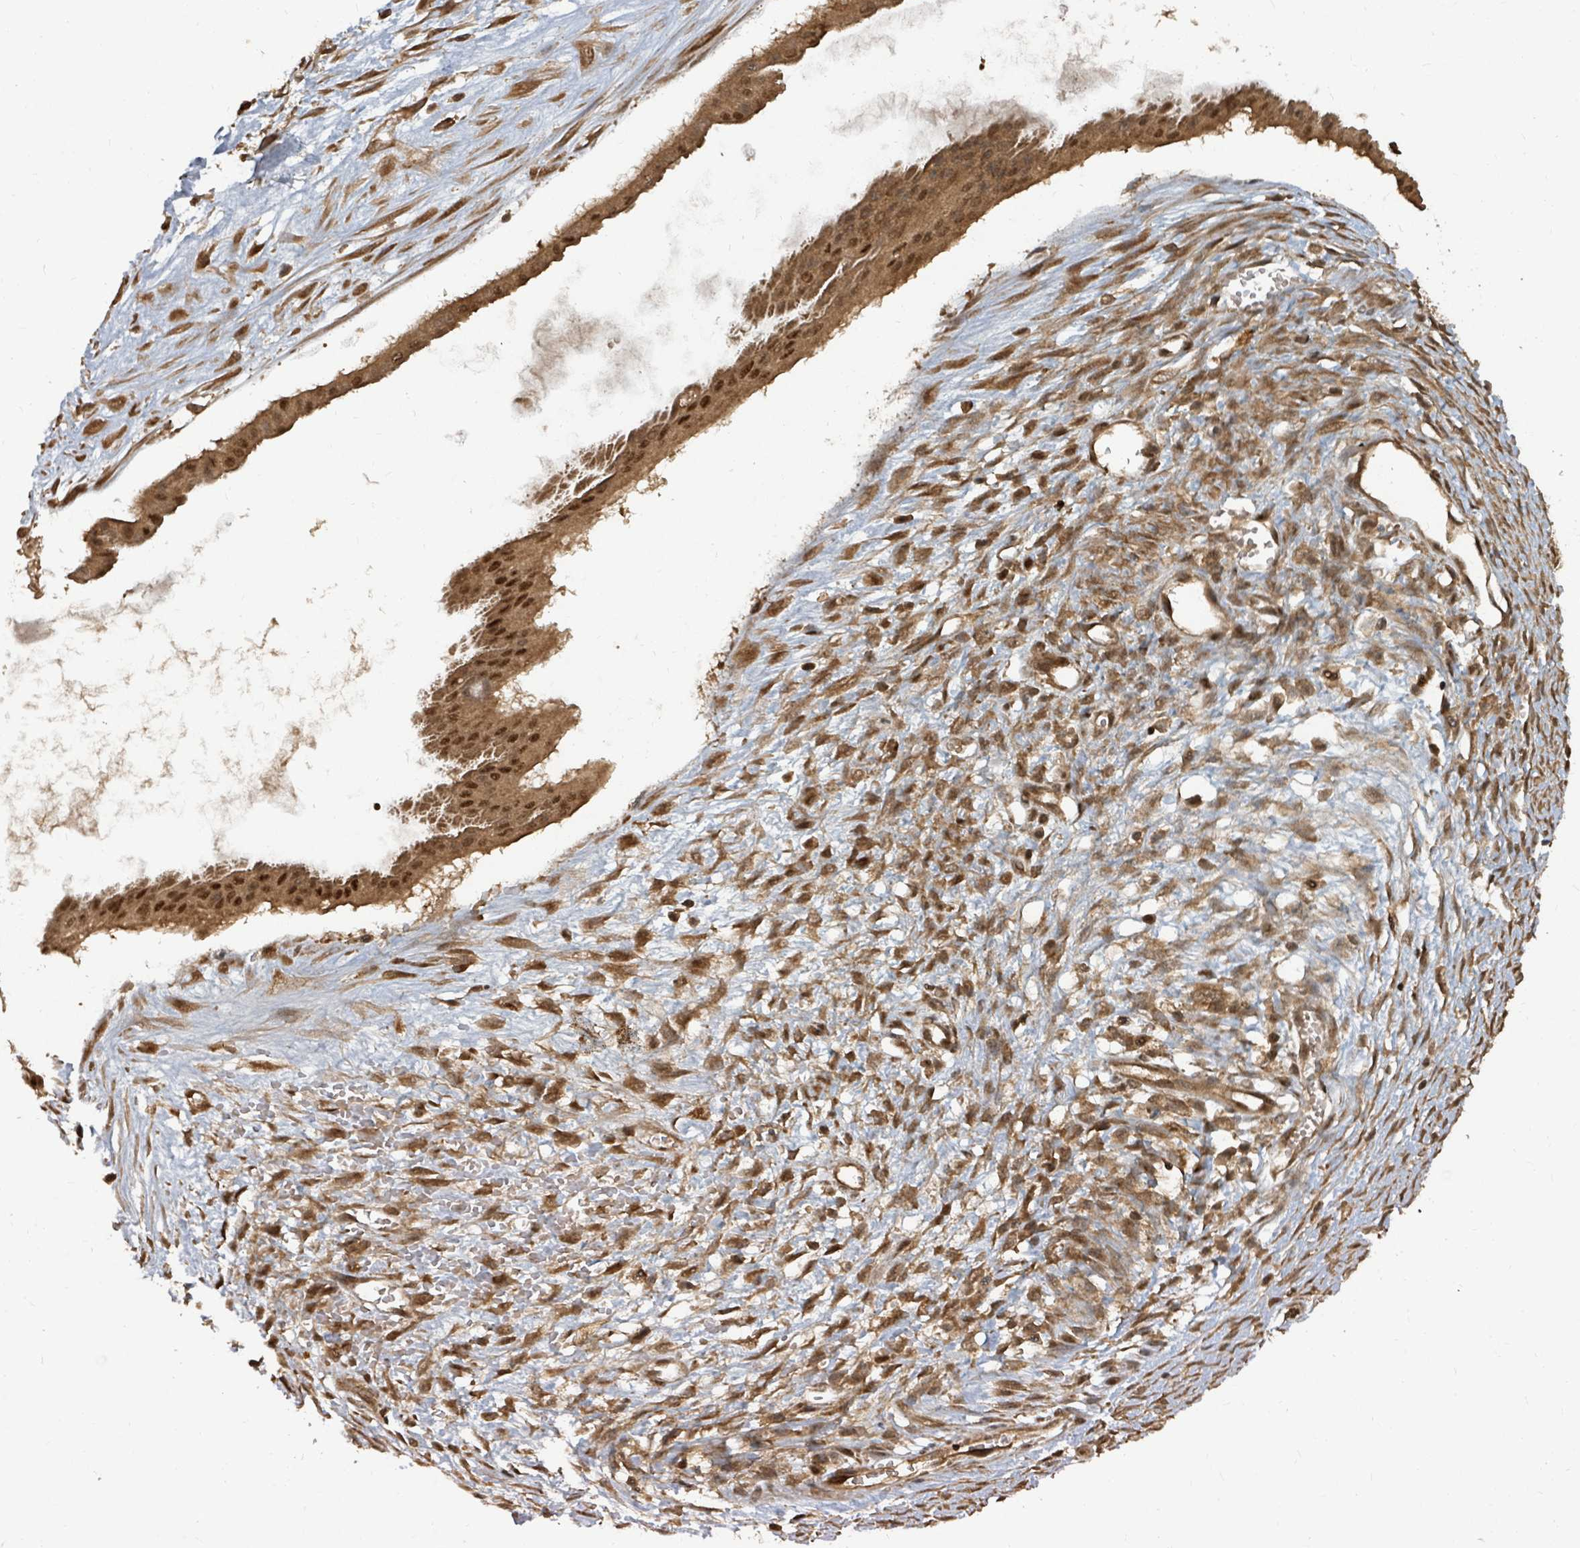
{"staining": {"intensity": "strong", "quantity": ">75%", "location": "cytoplasmic/membranous,nuclear"}, "tissue": "ovarian cancer", "cell_type": "Tumor cells", "image_type": "cancer", "snomed": [{"axis": "morphology", "description": "Cystadenocarcinoma, mucinous, NOS"}, {"axis": "topography", "description": "Ovary"}], "caption": "Strong cytoplasmic/membranous and nuclear expression is identified in about >75% of tumor cells in ovarian cancer (mucinous cystadenocarcinoma).", "gene": "KDM4E", "patient": {"sex": "female", "age": 73}}